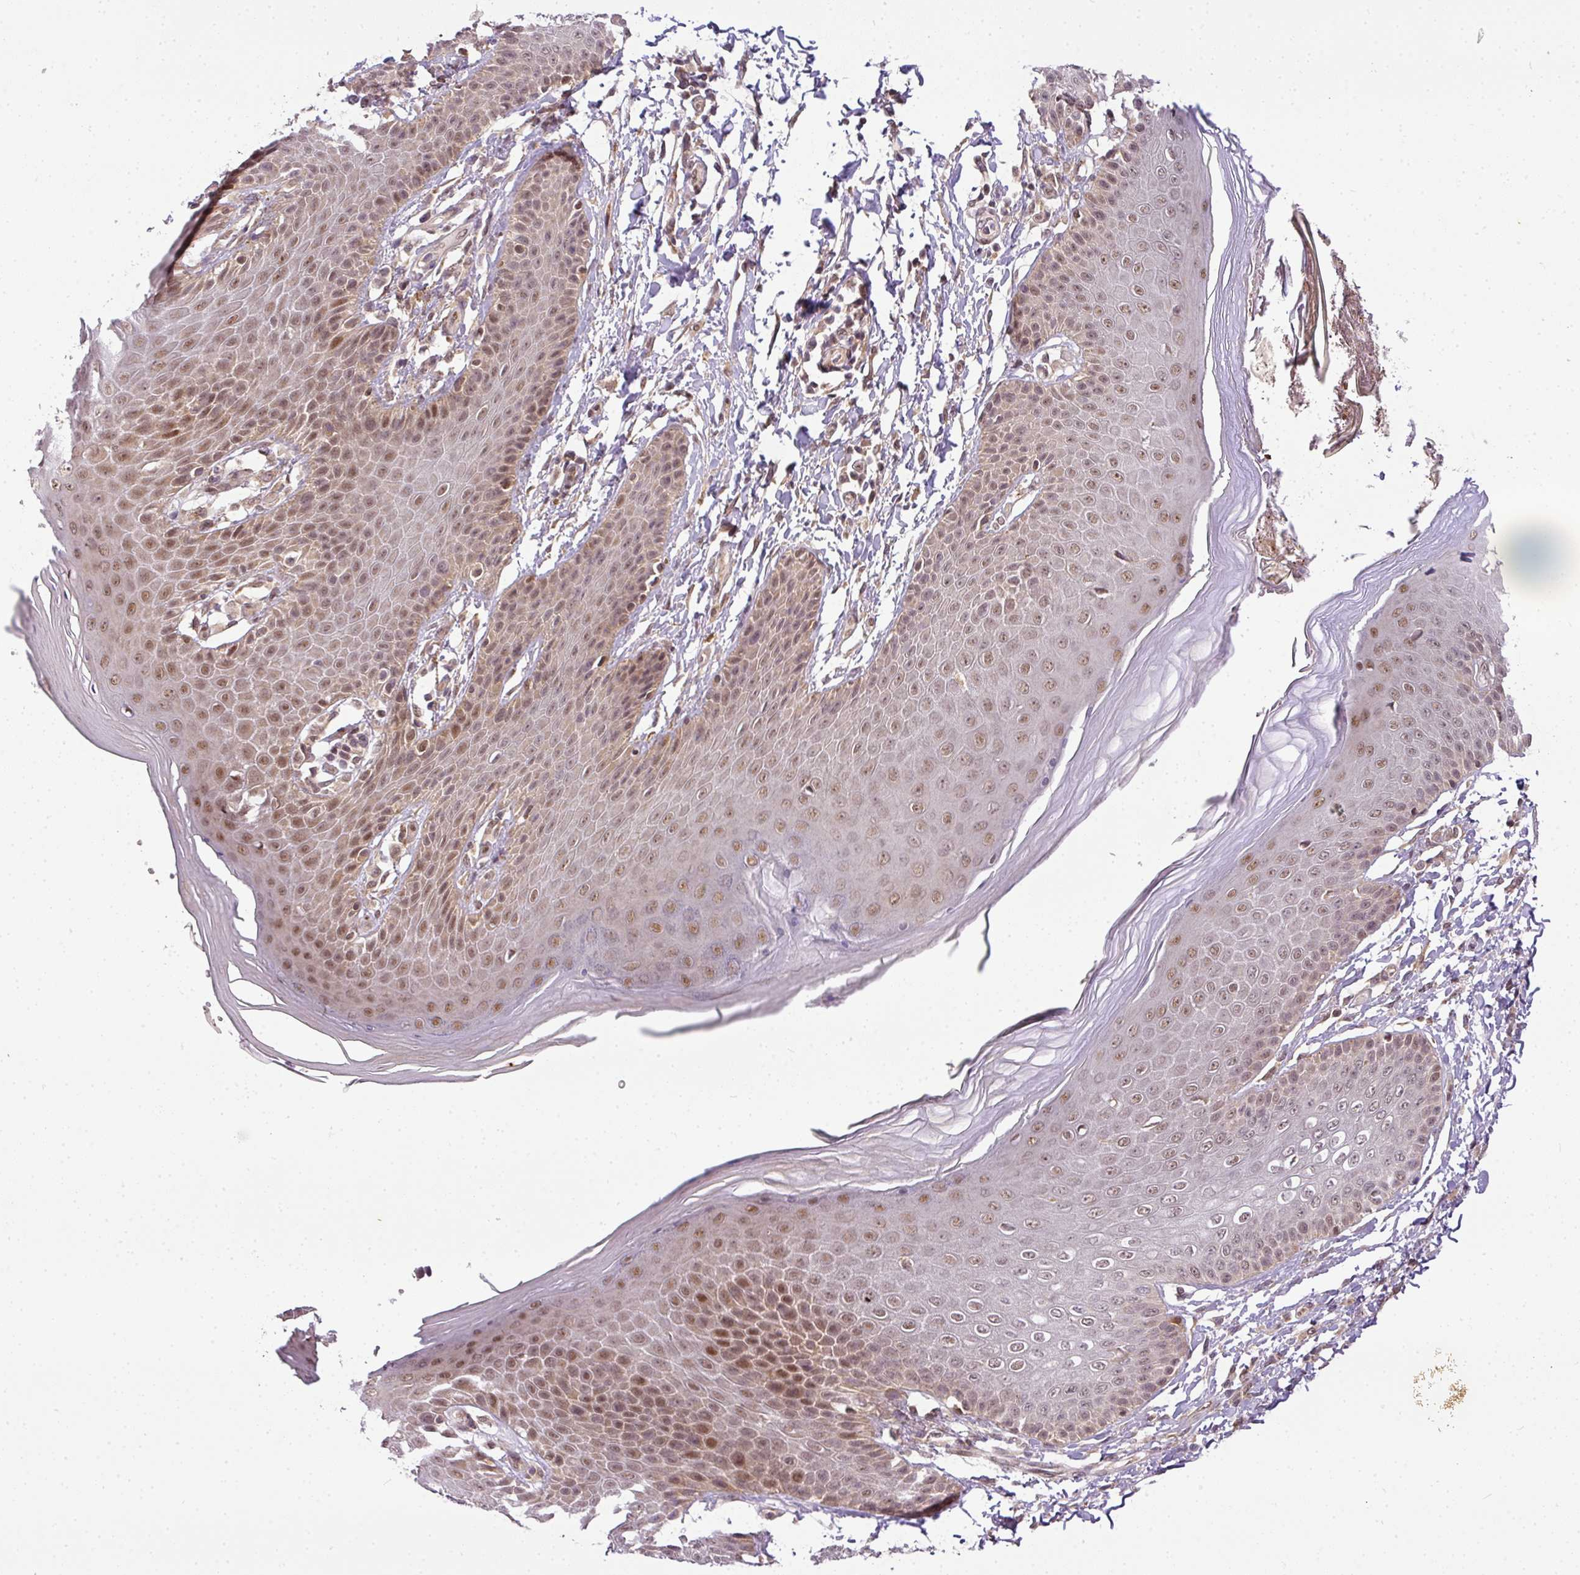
{"staining": {"intensity": "moderate", "quantity": ">75%", "location": "nuclear"}, "tissue": "skin", "cell_type": "Epidermal cells", "image_type": "normal", "snomed": [{"axis": "morphology", "description": "Normal tissue, NOS"}, {"axis": "topography", "description": "Peripheral nerve tissue"}], "caption": "Moderate nuclear positivity for a protein is appreciated in about >75% of epidermal cells of benign skin using immunohistochemistry.", "gene": "C1orf226", "patient": {"sex": "male", "age": 51}}